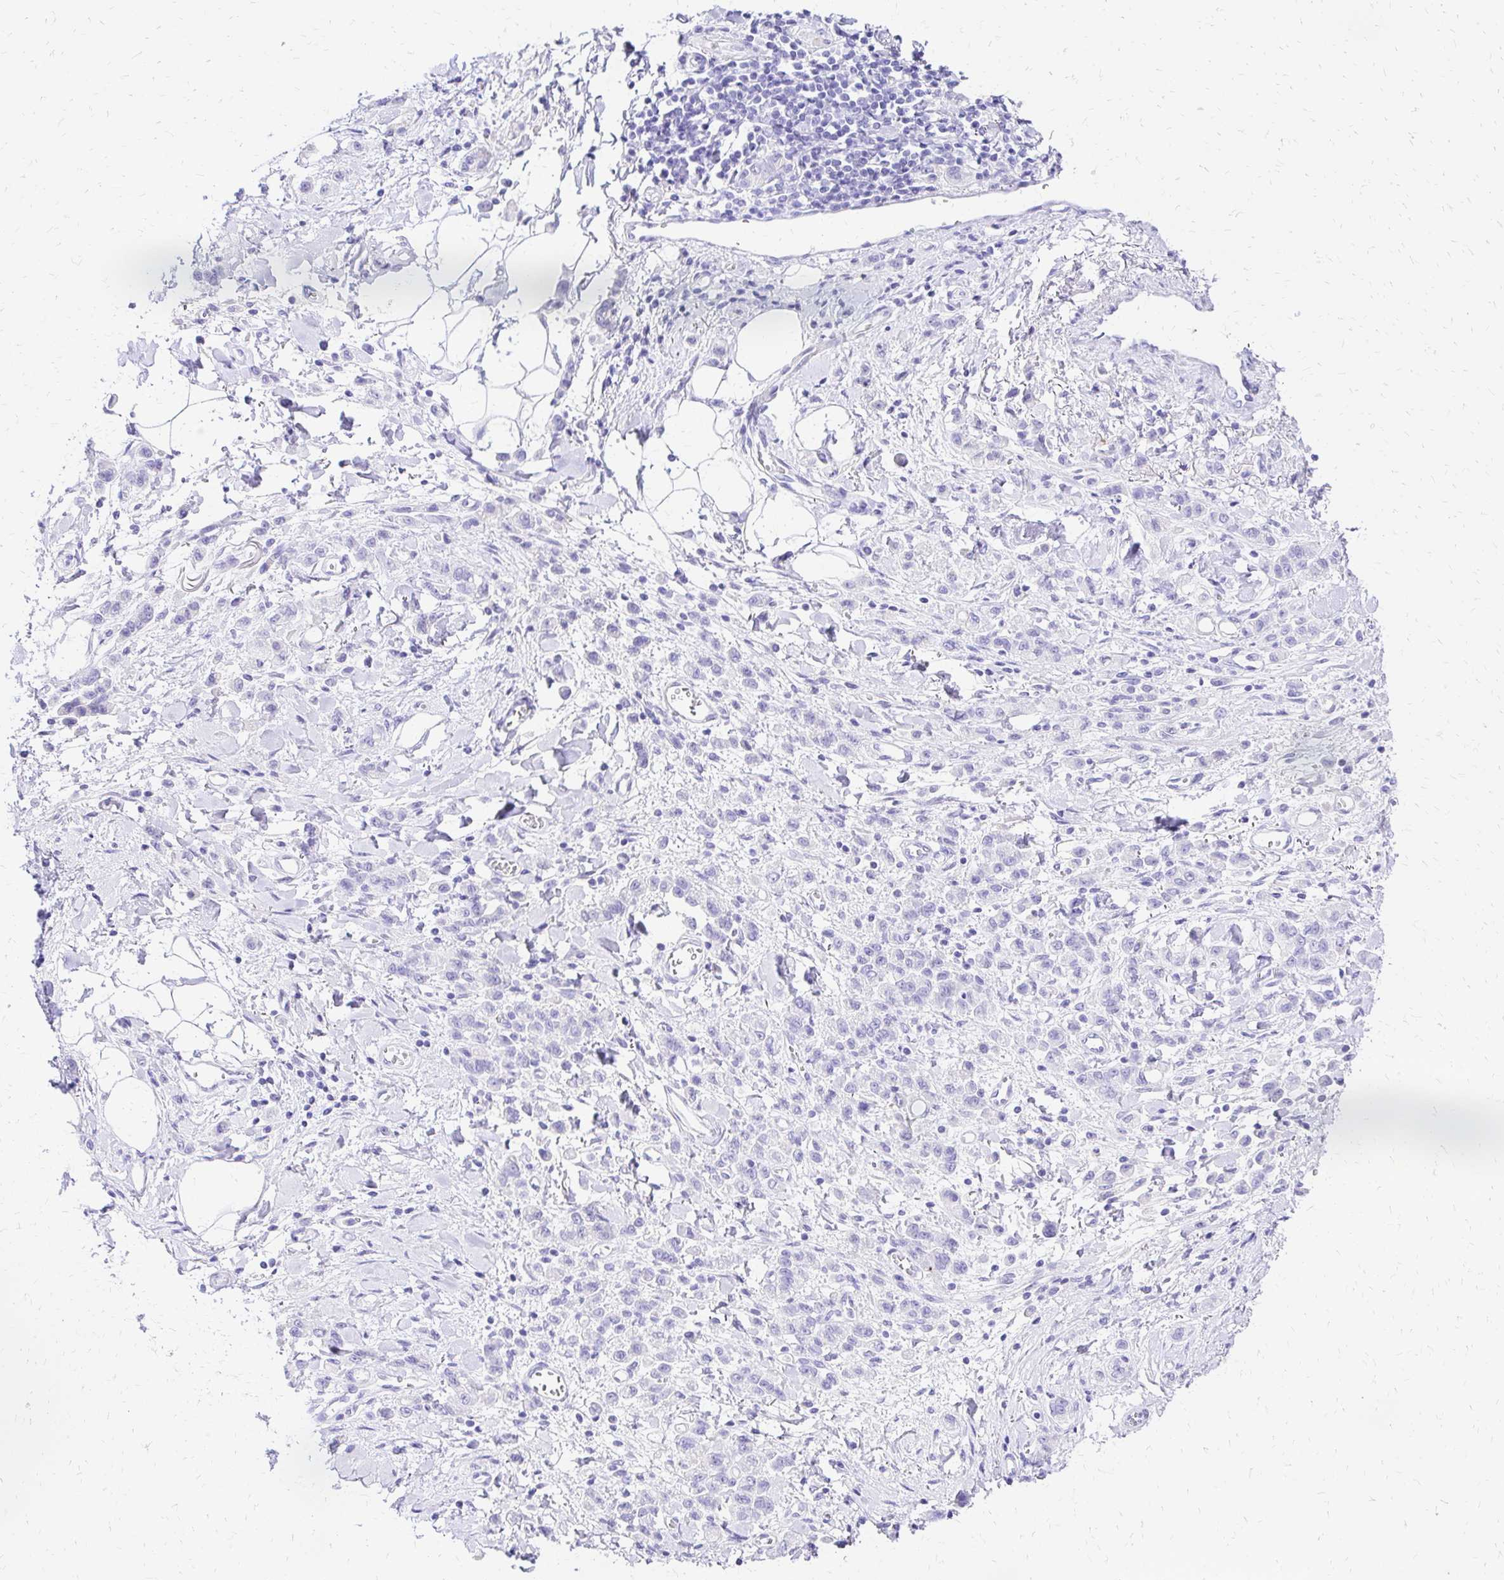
{"staining": {"intensity": "negative", "quantity": "none", "location": "none"}, "tissue": "stomach cancer", "cell_type": "Tumor cells", "image_type": "cancer", "snomed": [{"axis": "morphology", "description": "Adenocarcinoma, NOS"}, {"axis": "topography", "description": "Stomach"}], "caption": "A high-resolution micrograph shows immunohistochemistry staining of adenocarcinoma (stomach), which reveals no significant positivity in tumor cells.", "gene": "S100G", "patient": {"sex": "male", "age": 77}}